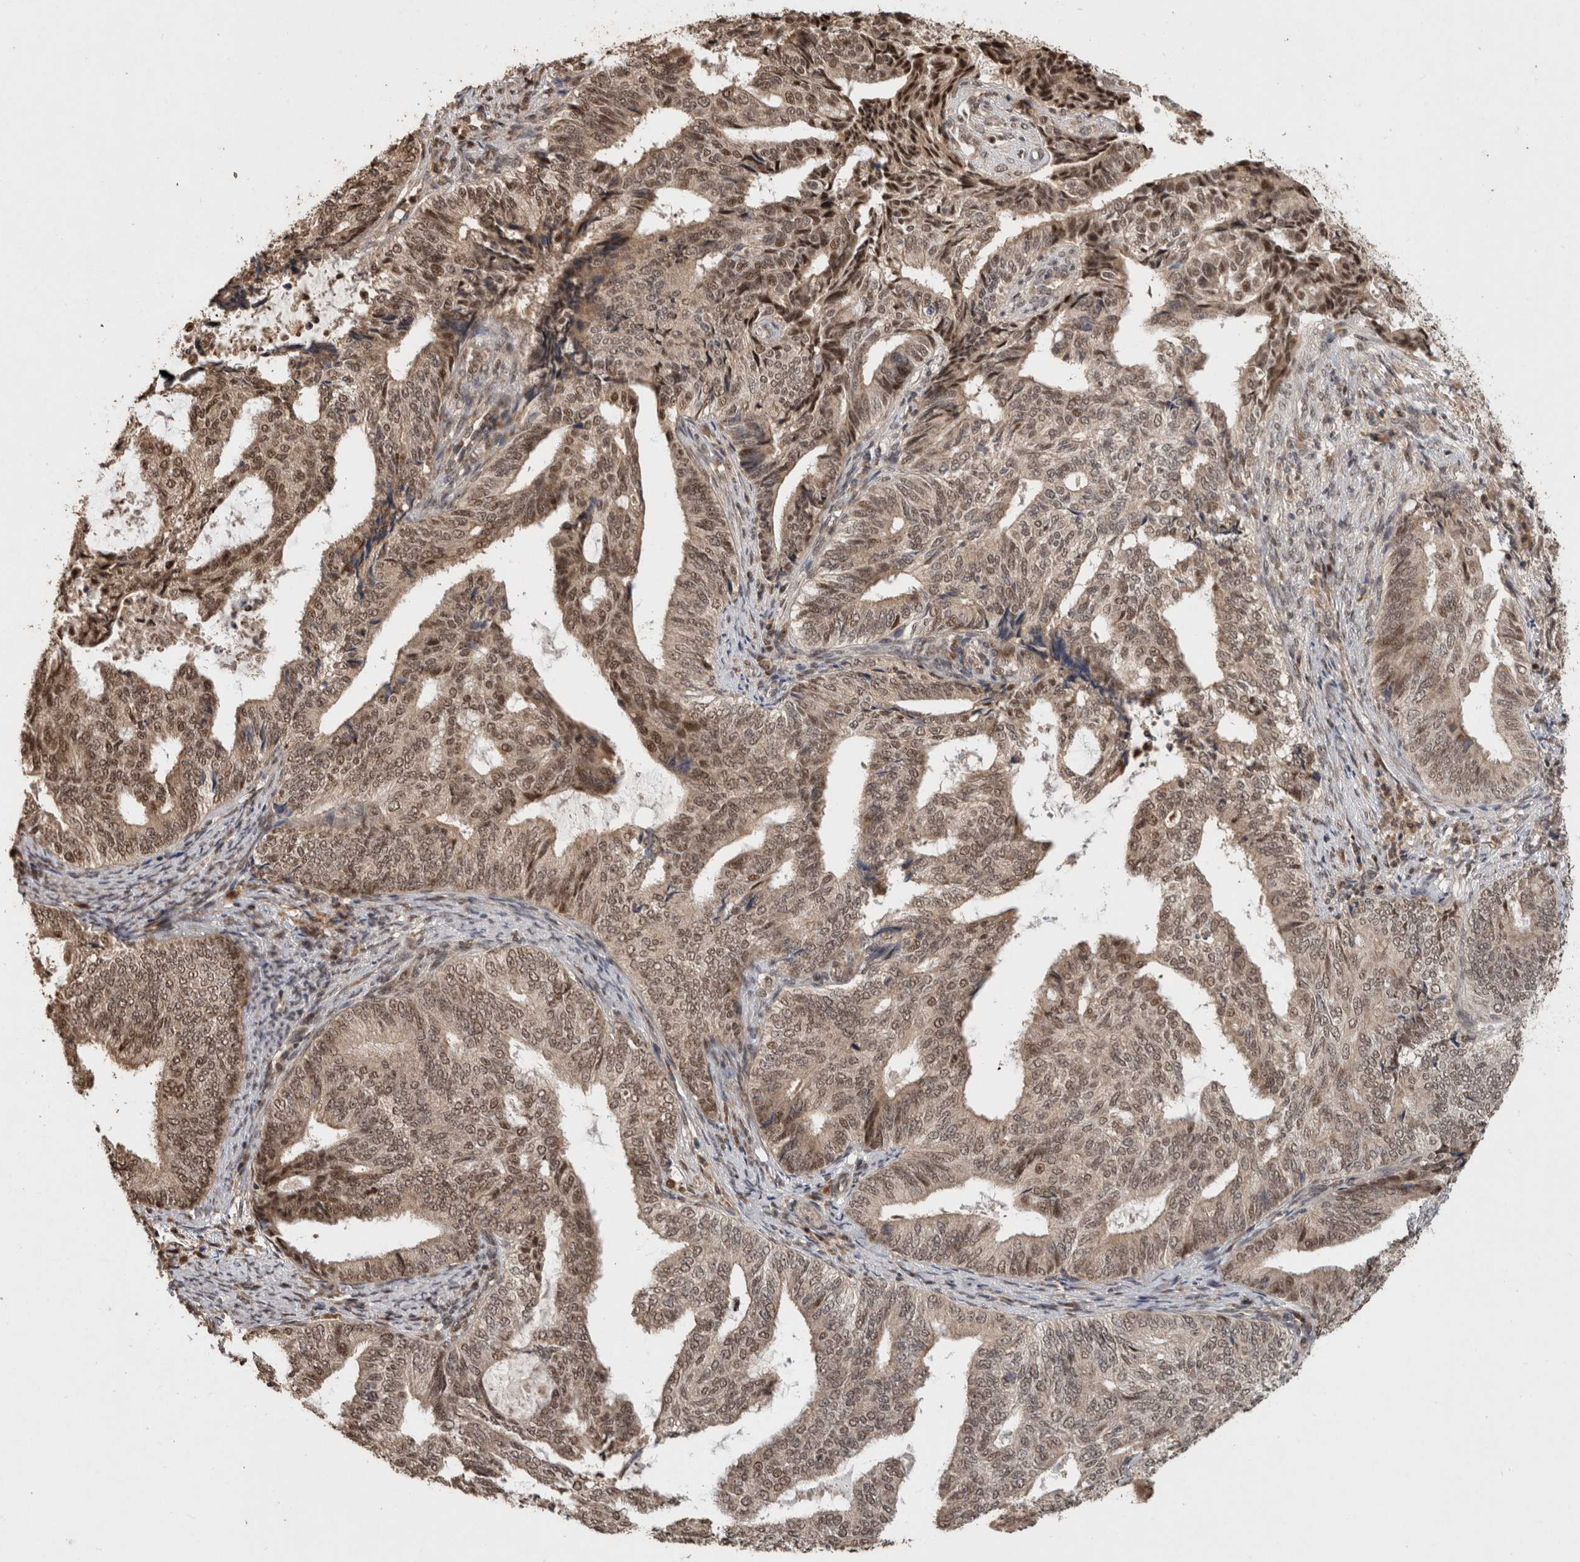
{"staining": {"intensity": "moderate", "quantity": ">75%", "location": "cytoplasmic/membranous,nuclear"}, "tissue": "endometrial cancer", "cell_type": "Tumor cells", "image_type": "cancer", "snomed": [{"axis": "morphology", "description": "Adenocarcinoma, NOS"}, {"axis": "topography", "description": "Endometrium"}], "caption": "IHC of human endometrial cancer (adenocarcinoma) shows medium levels of moderate cytoplasmic/membranous and nuclear expression in about >75% of tumor cells.", "gene": "KEAP1", "patient": {"sex": "female", "age": 58}}